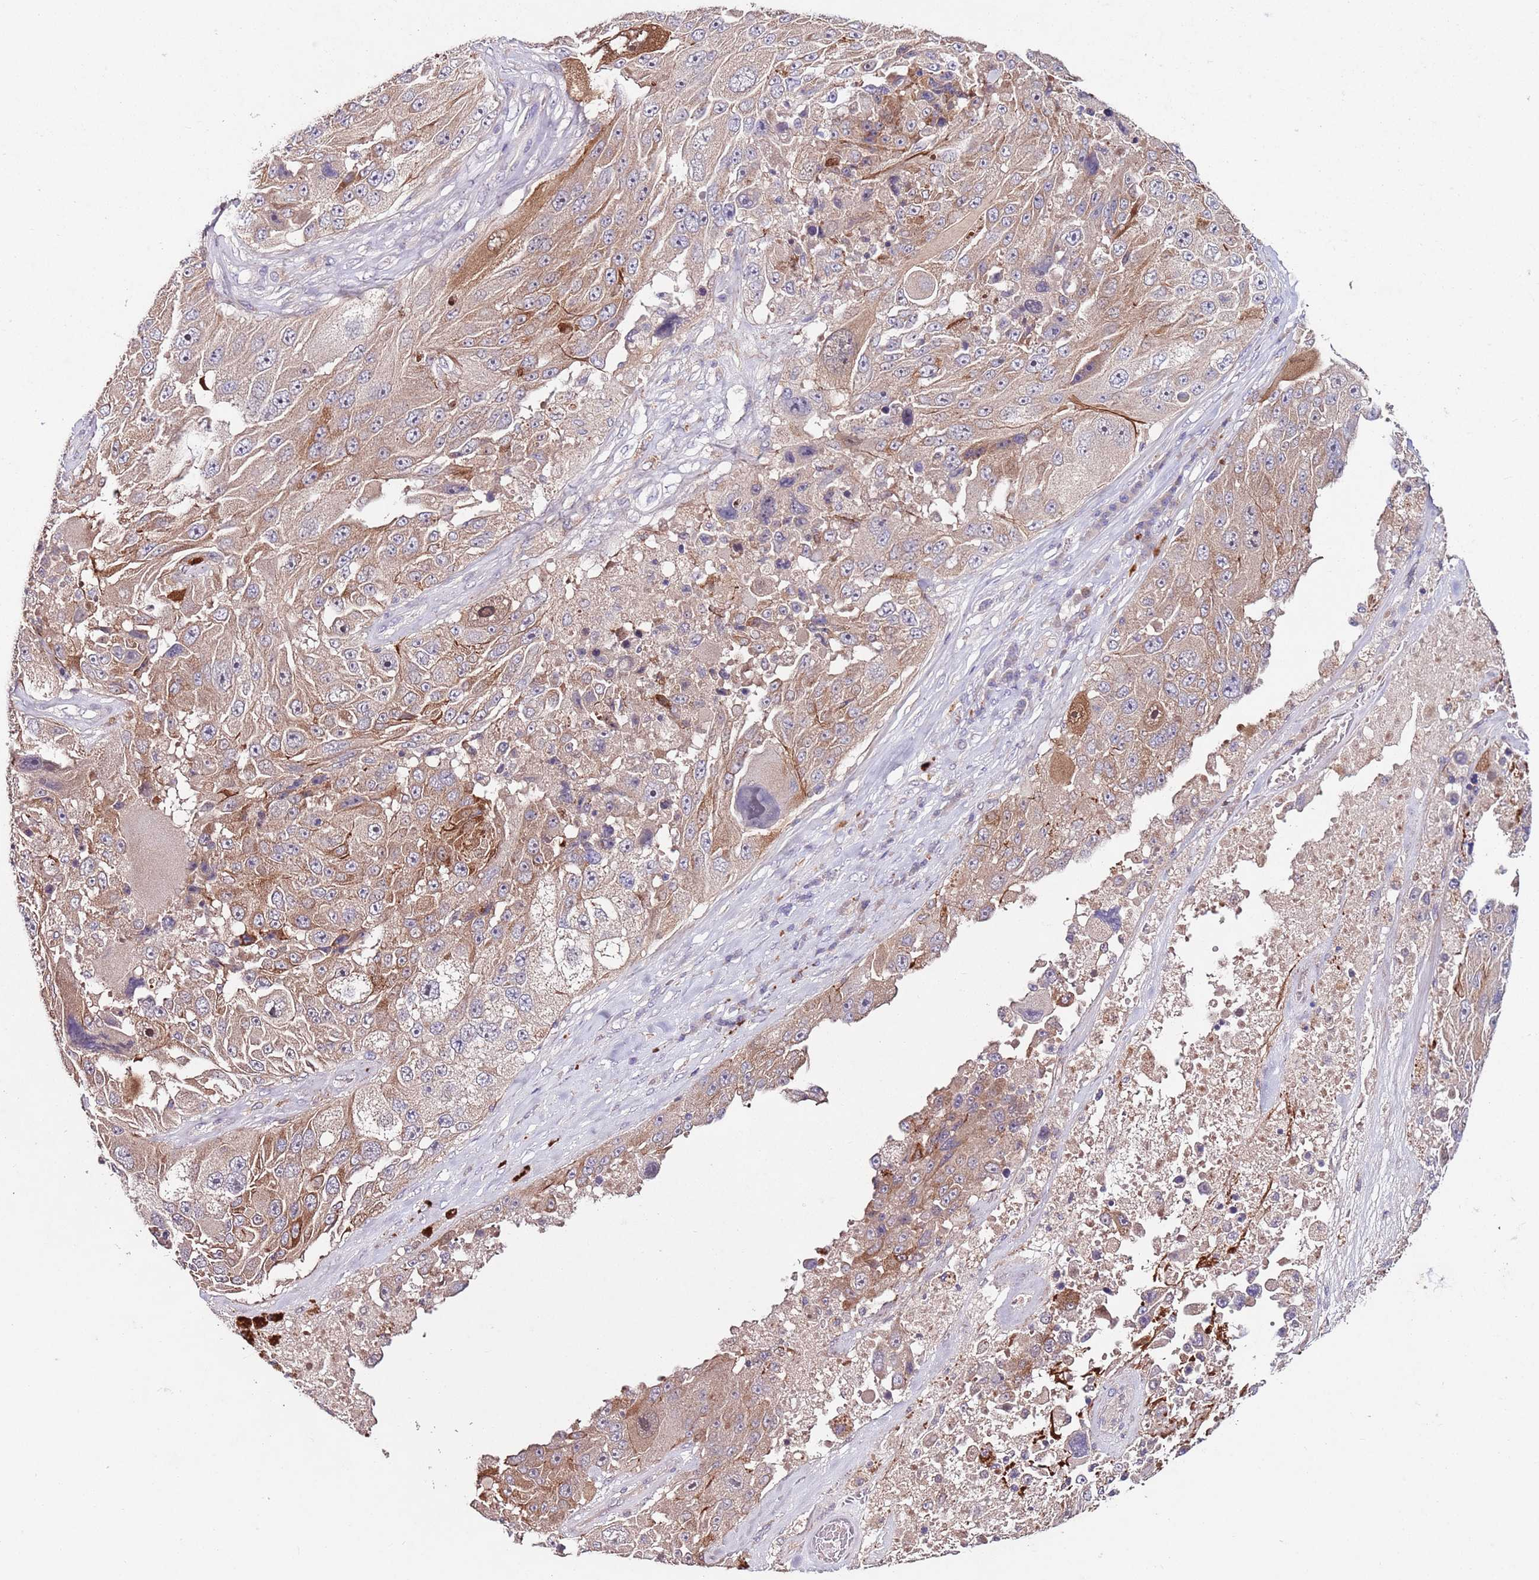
{"staining": {"intensity": "moderate", "quantity": "25%-75%", "location": "cytoplasmic/membranous,nuclear"}, "tissue": "melanoma", "cell_type": "Tumor cells", "image_type": "cancer", "snomed": [{"axis": "morphology", "description": "Malignant melanoma, Metastatic site"}, {"axis": "topography", "description": "Lymph node"}], "caption": "Moderate cytoplasmic/membranous and nuclear positivity is appreciated in approximately 25%-75% of tumor cells in malignant melanoma (metastatic site).", "gene": "NRDE2", "patient": {"sex": "male", "age": 62}}